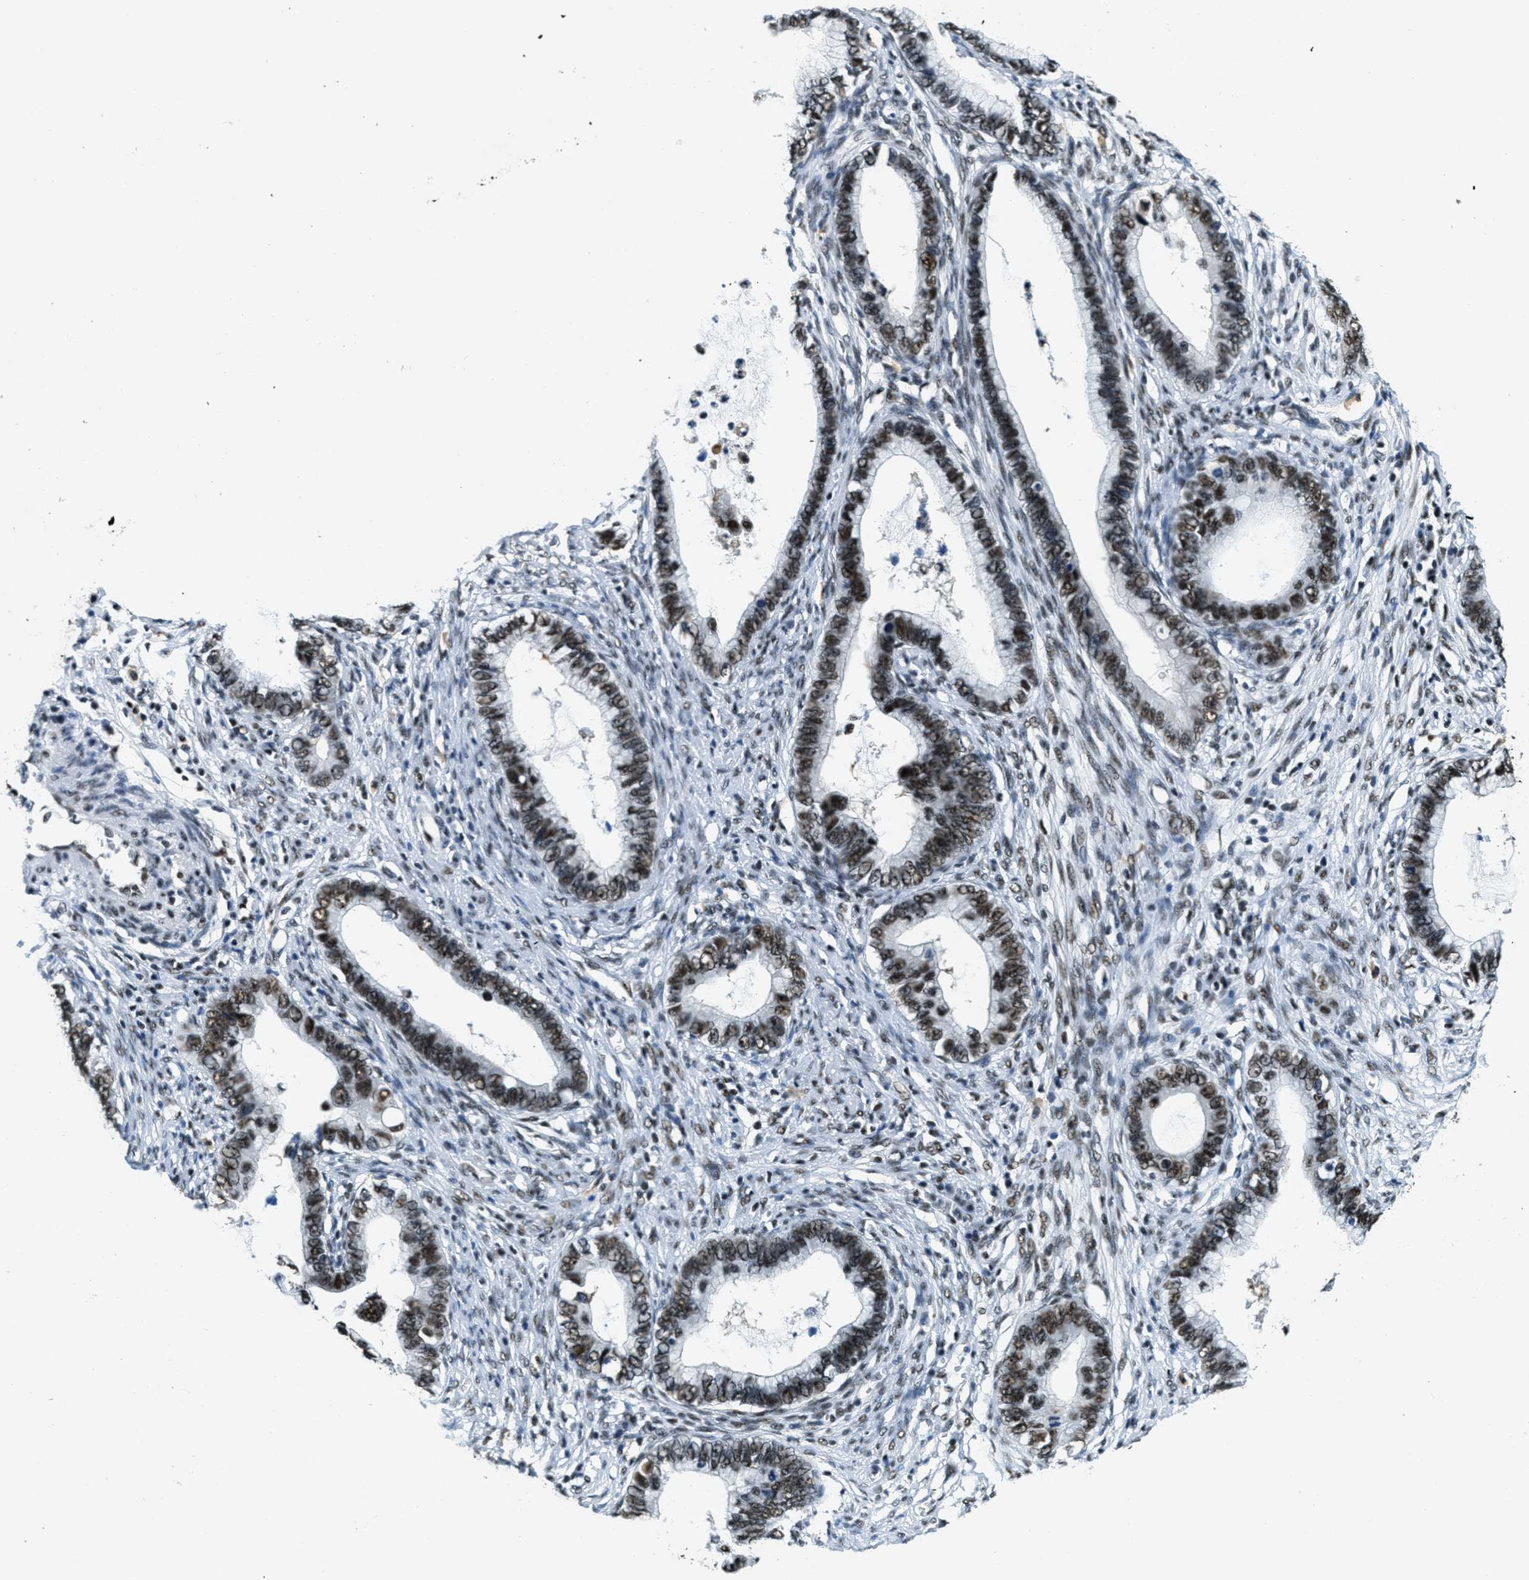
{"staining": {"intensity": "strong", "quantity": ">75%", "location": "nuclear"}, "tissue": "cervical cancer", "cell_type": "Tumor cells", "image_type": "cancer", "snomed": [{"axis": "morphology", "description": "Adenocarcinoma, NOS"}, {"axis": "topography", "description": "Cervix"}], "caption": "DAB immunohistochemical staining of human cervical adenocarcinoma reveals strong nuclear protein expression in about >75% of tumor cells.", "gene": "SSB", "patient": {"sex": "female", "age": 44}}